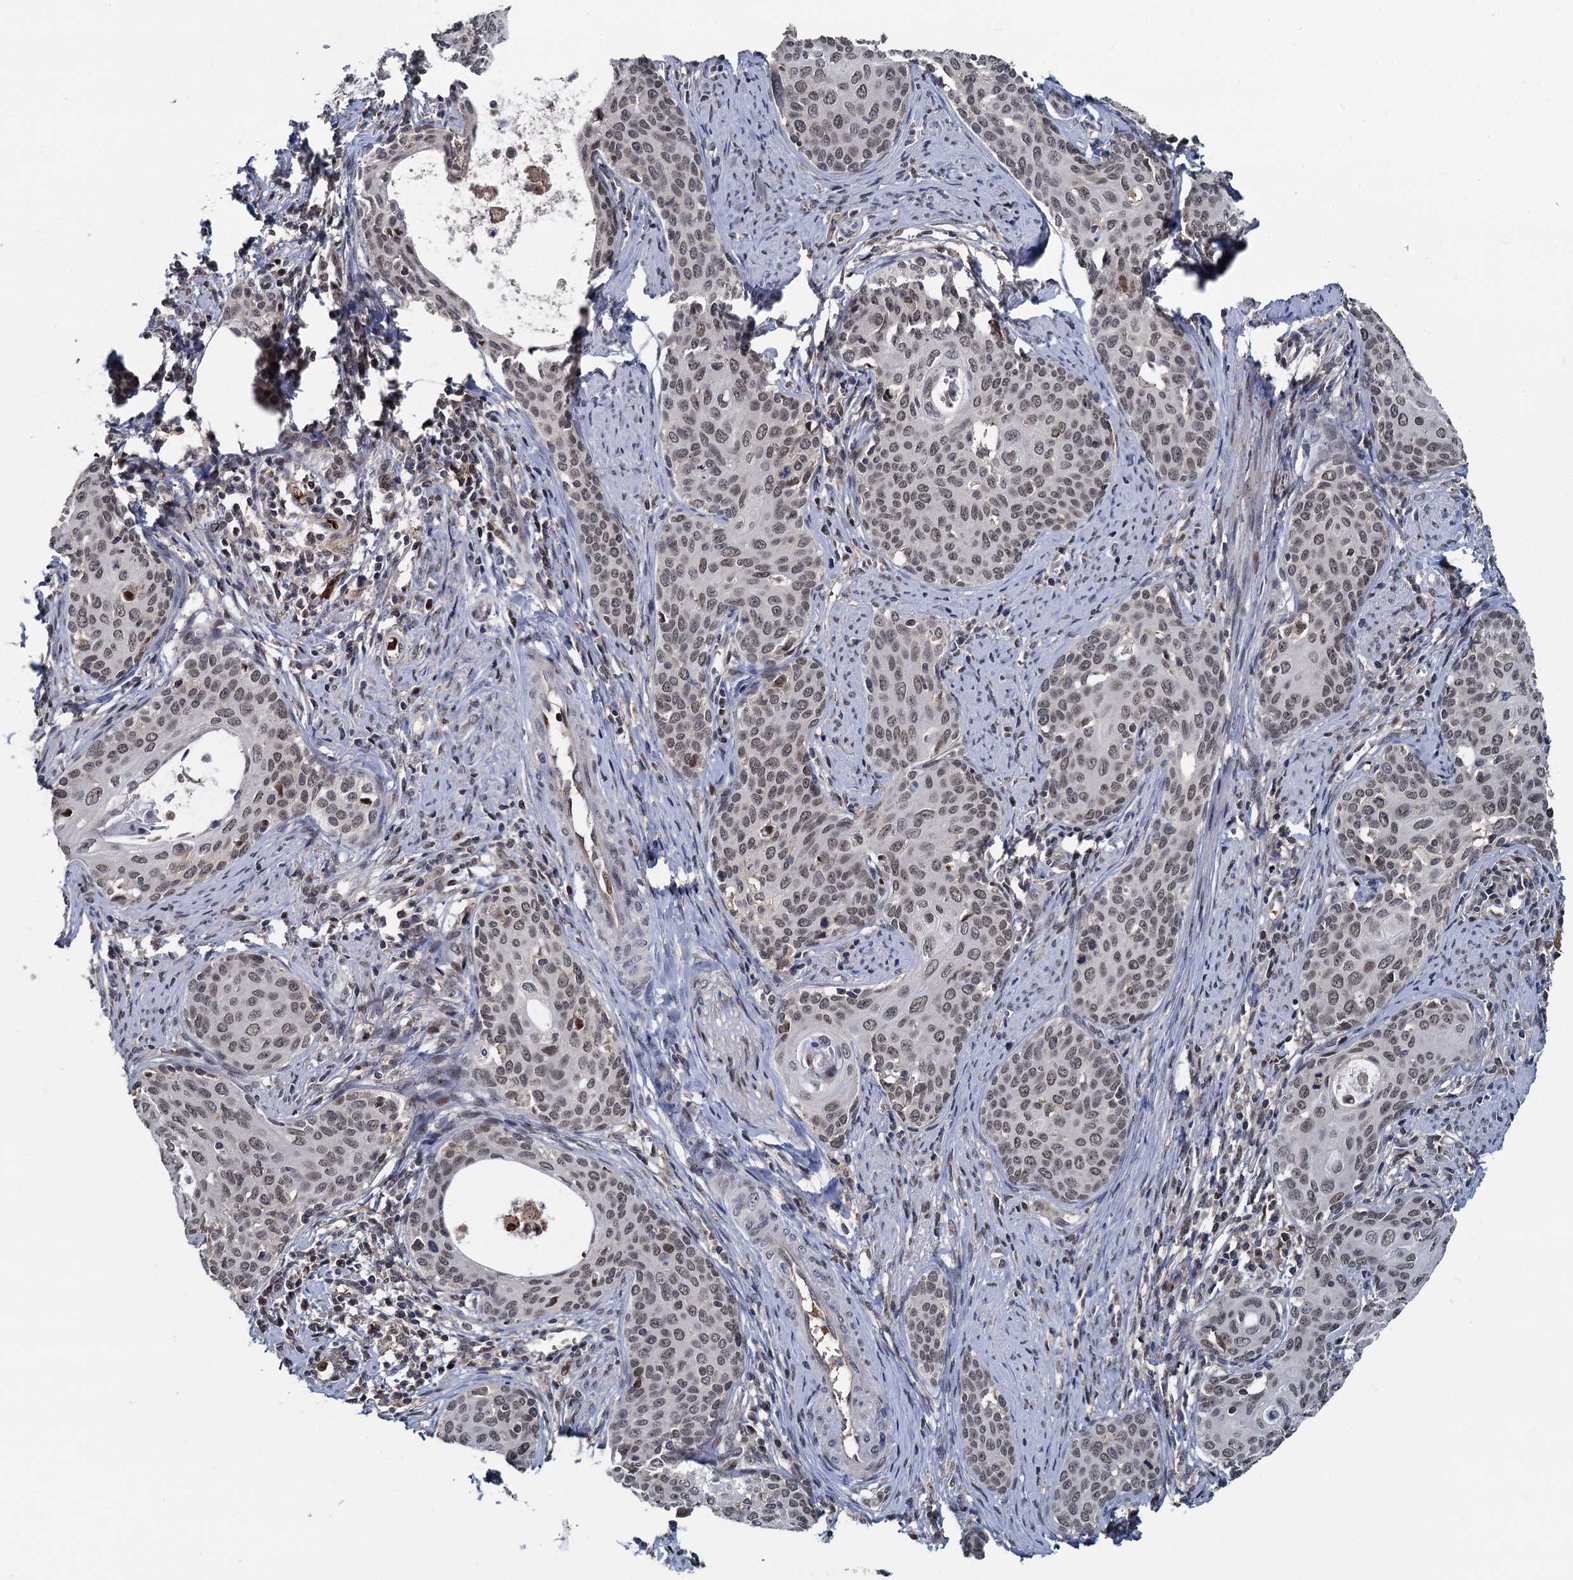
{"staining": {"intensity": "moderate", "quantity": ">75%", "location": "nuclear"}, "tissue": "cervical cancer", "cell_type": "Tumor cells", "image_type": "cancer", "snomed": [{"axis": "morphology", "description": "Squamous cell carcinoma, NOS"}, {"axis": "topography", "description": "Cervix"}], "caption": "A brown stain highlights moderate nuclear positivity of a protein in cervical squamous cell carcinoma tumor cells.", "gene": "FANCI", "patient": {"sex": "female", "age": 52}}